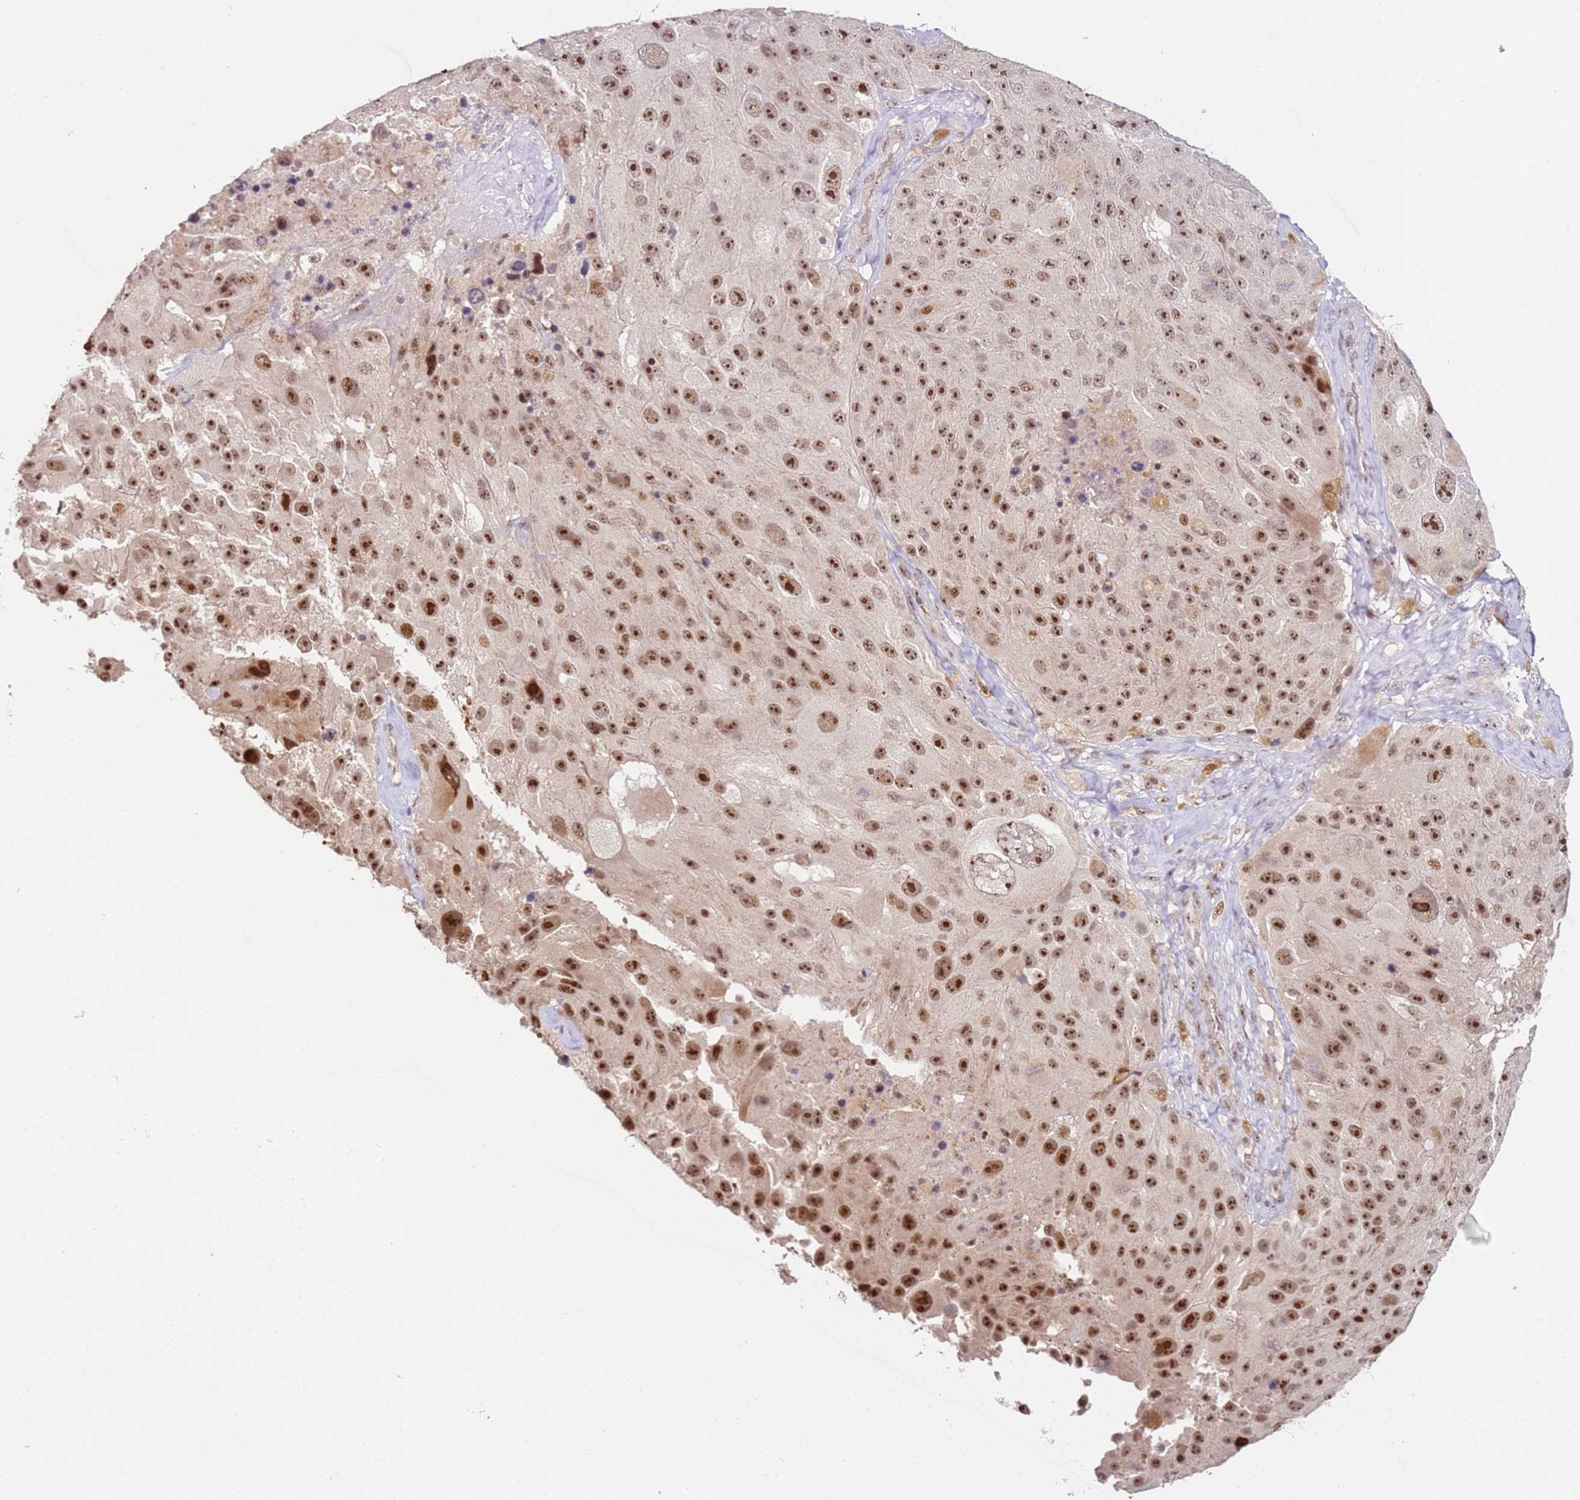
{"staining": {"intensity": "moderate", "quantity": ">75%", "location": "nuclear"}, "tissue": "melanoma", "cell_type": "Tumor cells", "image_type": "cancer", "snomed": [{"axis": "morphology", "description": "Malignant melanoma, Metastatic site"}, {"axis": "topography", "description": "Lymph node"}], "caption": "IHC image of malignant melanoma (metastatic site) stained for a protein (brown), which shows medium levels of moderate nuclear positivity in about >75% of tumor cells.", "gene": "LGALSL", "patient": {"sex": "male", "age": 62}}